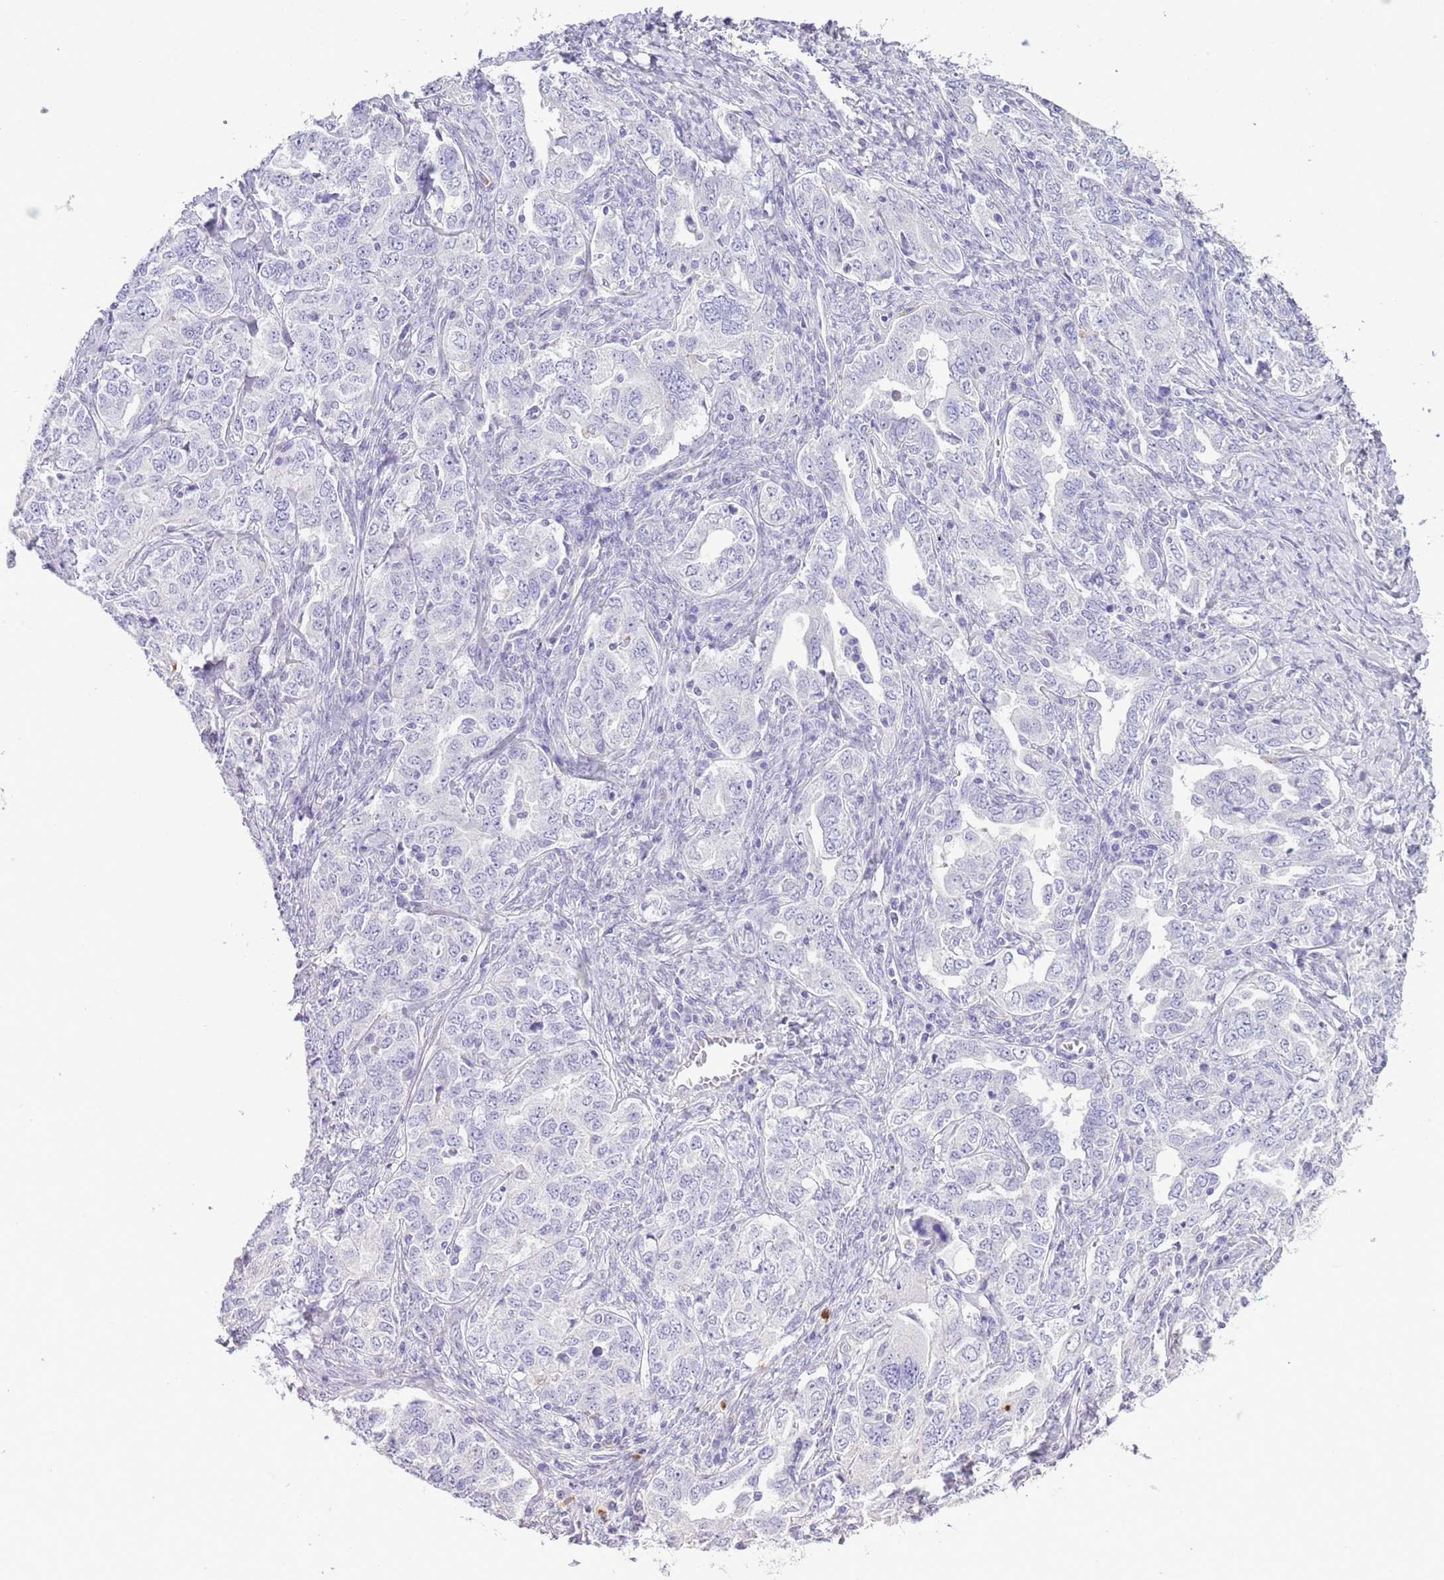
{"staining": {"intensity": "negative", "quantity": "none", "location": "none"}, "tissue": "ovarian cancer", "cell_type": "Tumor cells", "image_type": "cancer", "snomed": [{"axis": "morphology", "description": "Carcinoma, endometroid"}, {"axis": "topography", "description": "Ovary"}], "caption": "Endometroid carcinoma (ovarian) stained for a protein using immunohistochemistry exhibits no staining tumor cells.", "gene": "OR2Z1", "patient": {"sex": "female", "age": 62}}